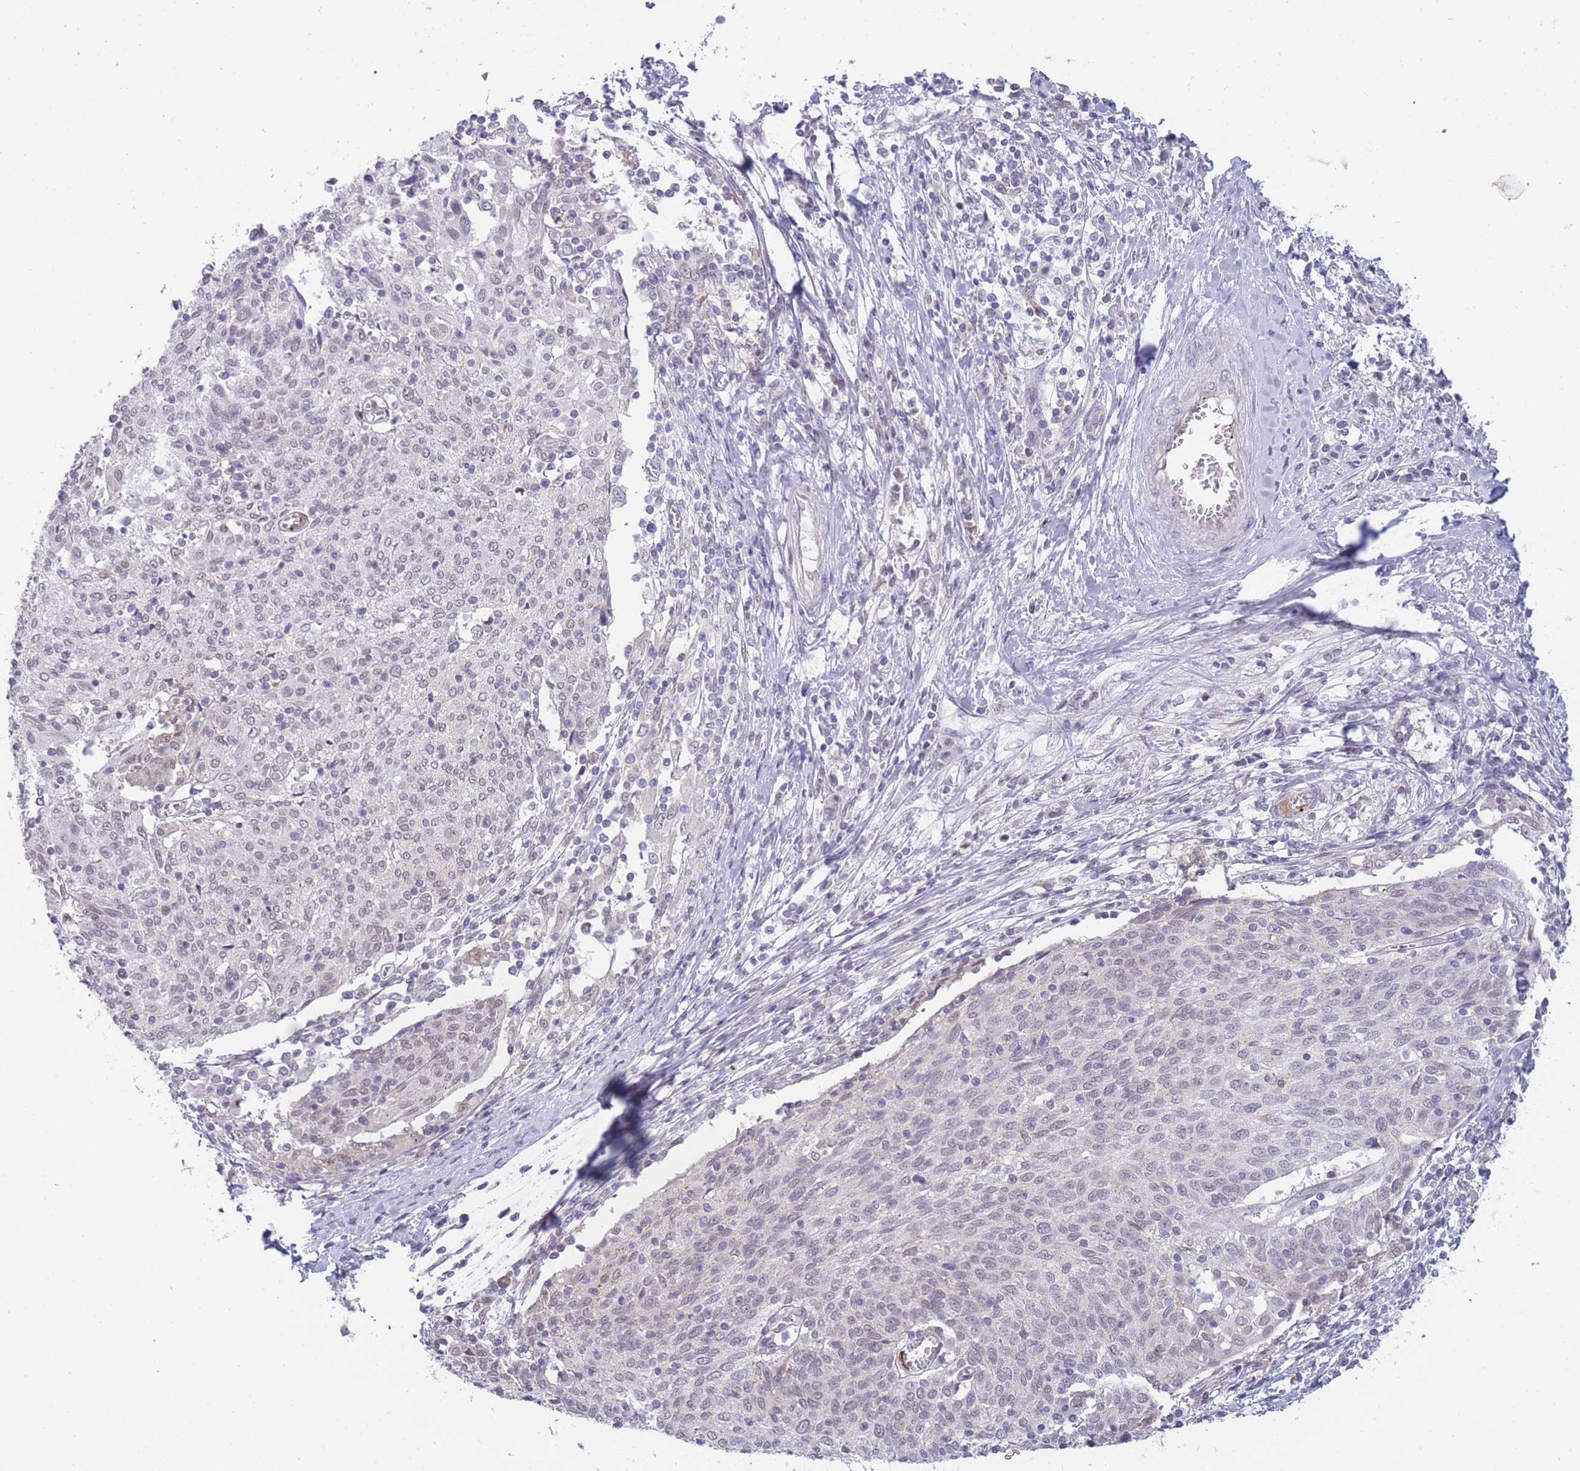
{"staining": {"intensity": "weak", "quantity": "25%-75%", "location": "nuclear"}, "tissue": "cervical cancer", "cell_type": "Tumor cells", "image_type": "cancer", "snomed": [{"axis": "morphology", "description": "Squamous cell carcinoma, NOS"}, {"axis": "topography", "description": "Cervix"}], "caption": "This is a histology image of immunohistochemistry staining of cervical cancer, which shows weak positivity in the nuclear of tumor cells.", "gene": "GOLGA6L25", "patient": {"sex": "female", "age": 52}}